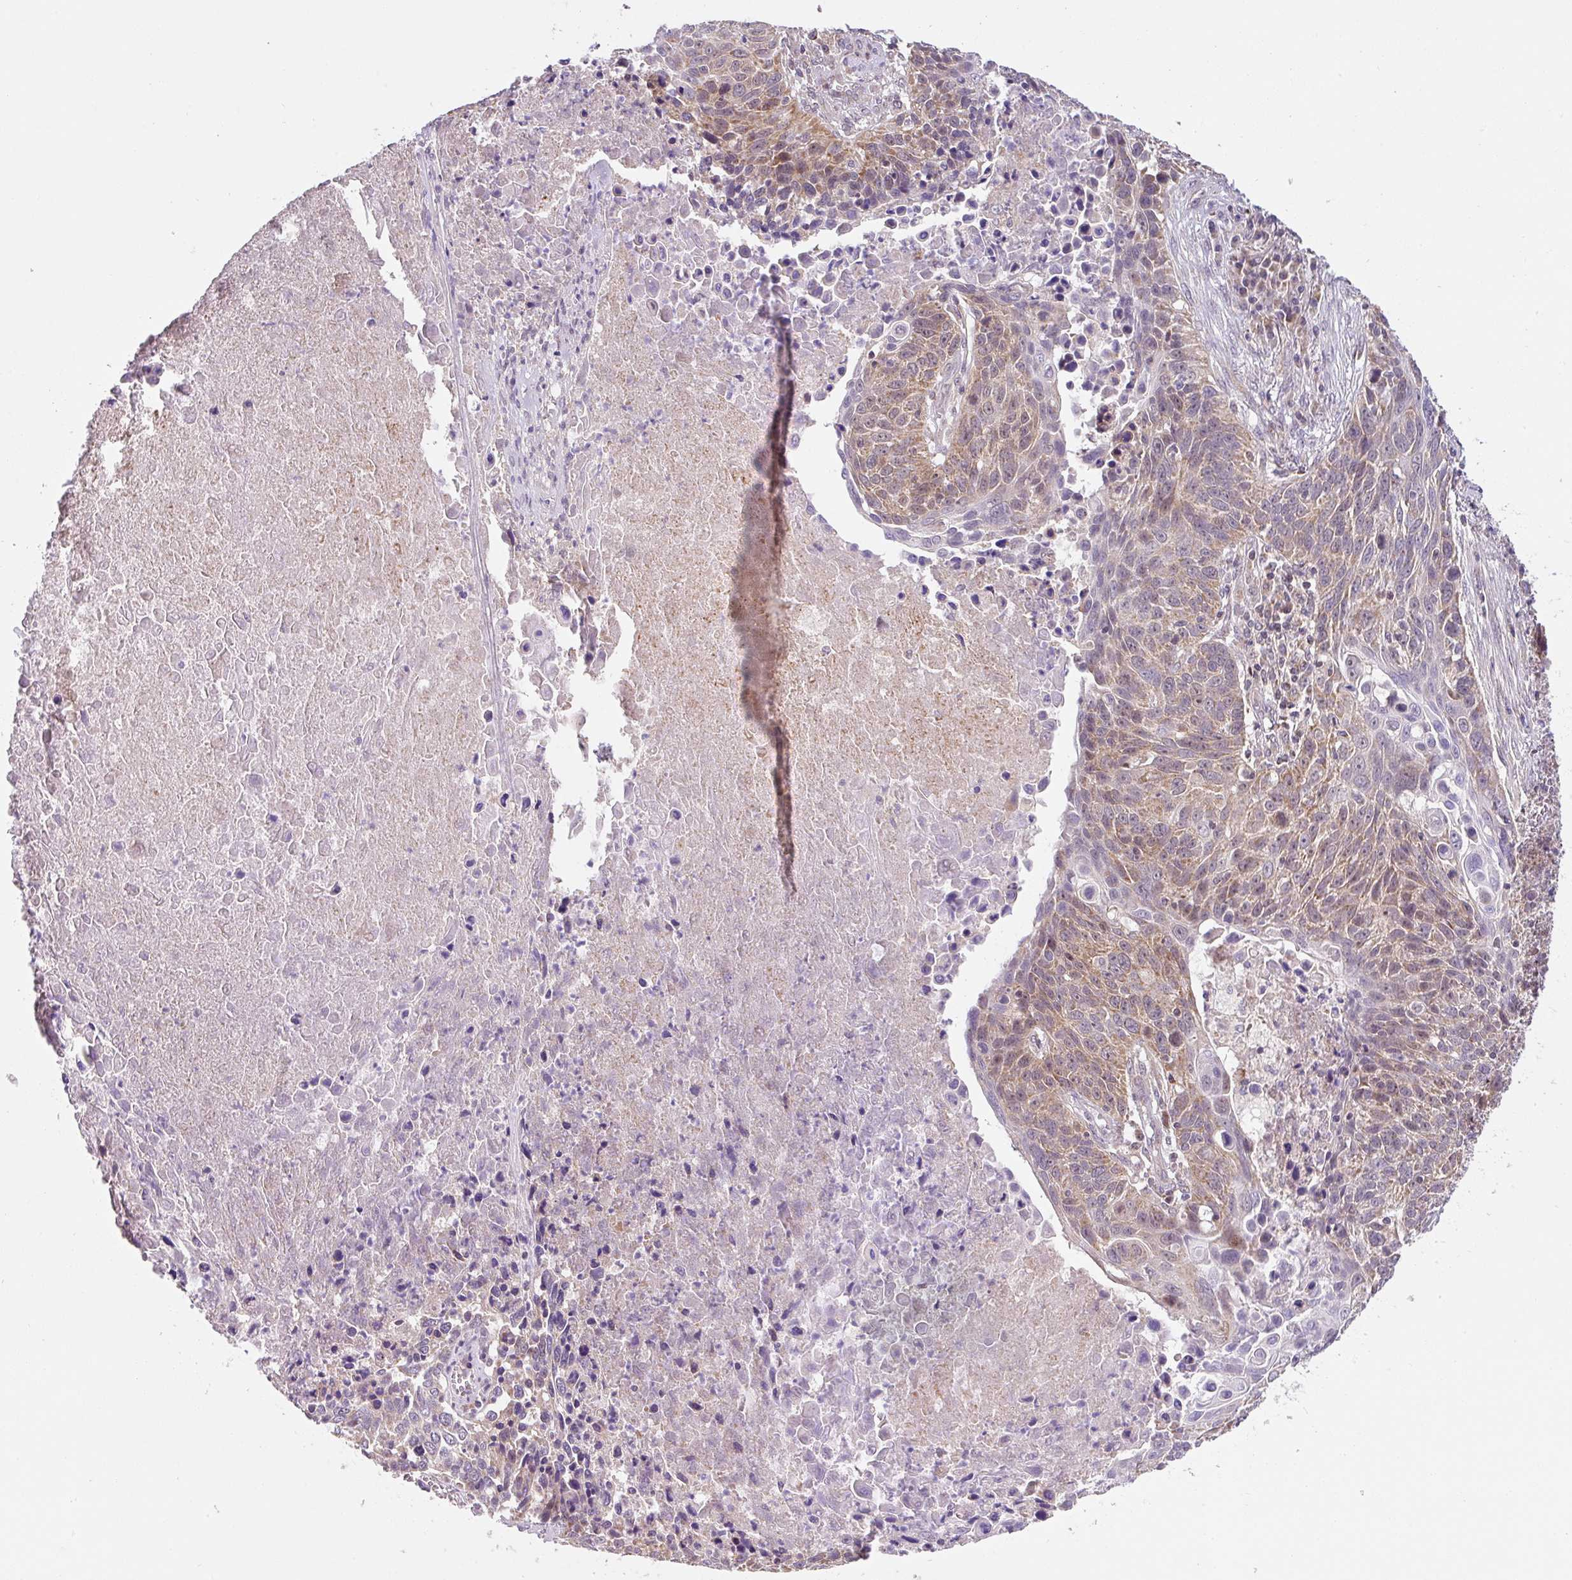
{"staining": {"intensity": "moderate", "quantity": ">75%", "location": "cytoplasmic/membranous"}, "tissue": "lung cancer", "cell_type": "Tumor cells", "image_type": "cancer", "snomed": [{"axis": "morphology", "description": "Squamous cell carcinoma, NOS"}, {"axis": "topography", "description": "Lung"}], "caption": "IHC staining of squamous cell carcinoma (lung), which exhibits medium levels of moderate cytoplasmic/membranous expression in about >75% of tumor cells indicating moderate cytoplasmic/membranous protein expression. The staining was performed using DAB (3,3'-diaminobenzidine) (brown) for protein detection and nuclei were counterstained in hematoxylin (blue).", "gene": "SARS2", "patient": {"sex": "male", "age": 78}}